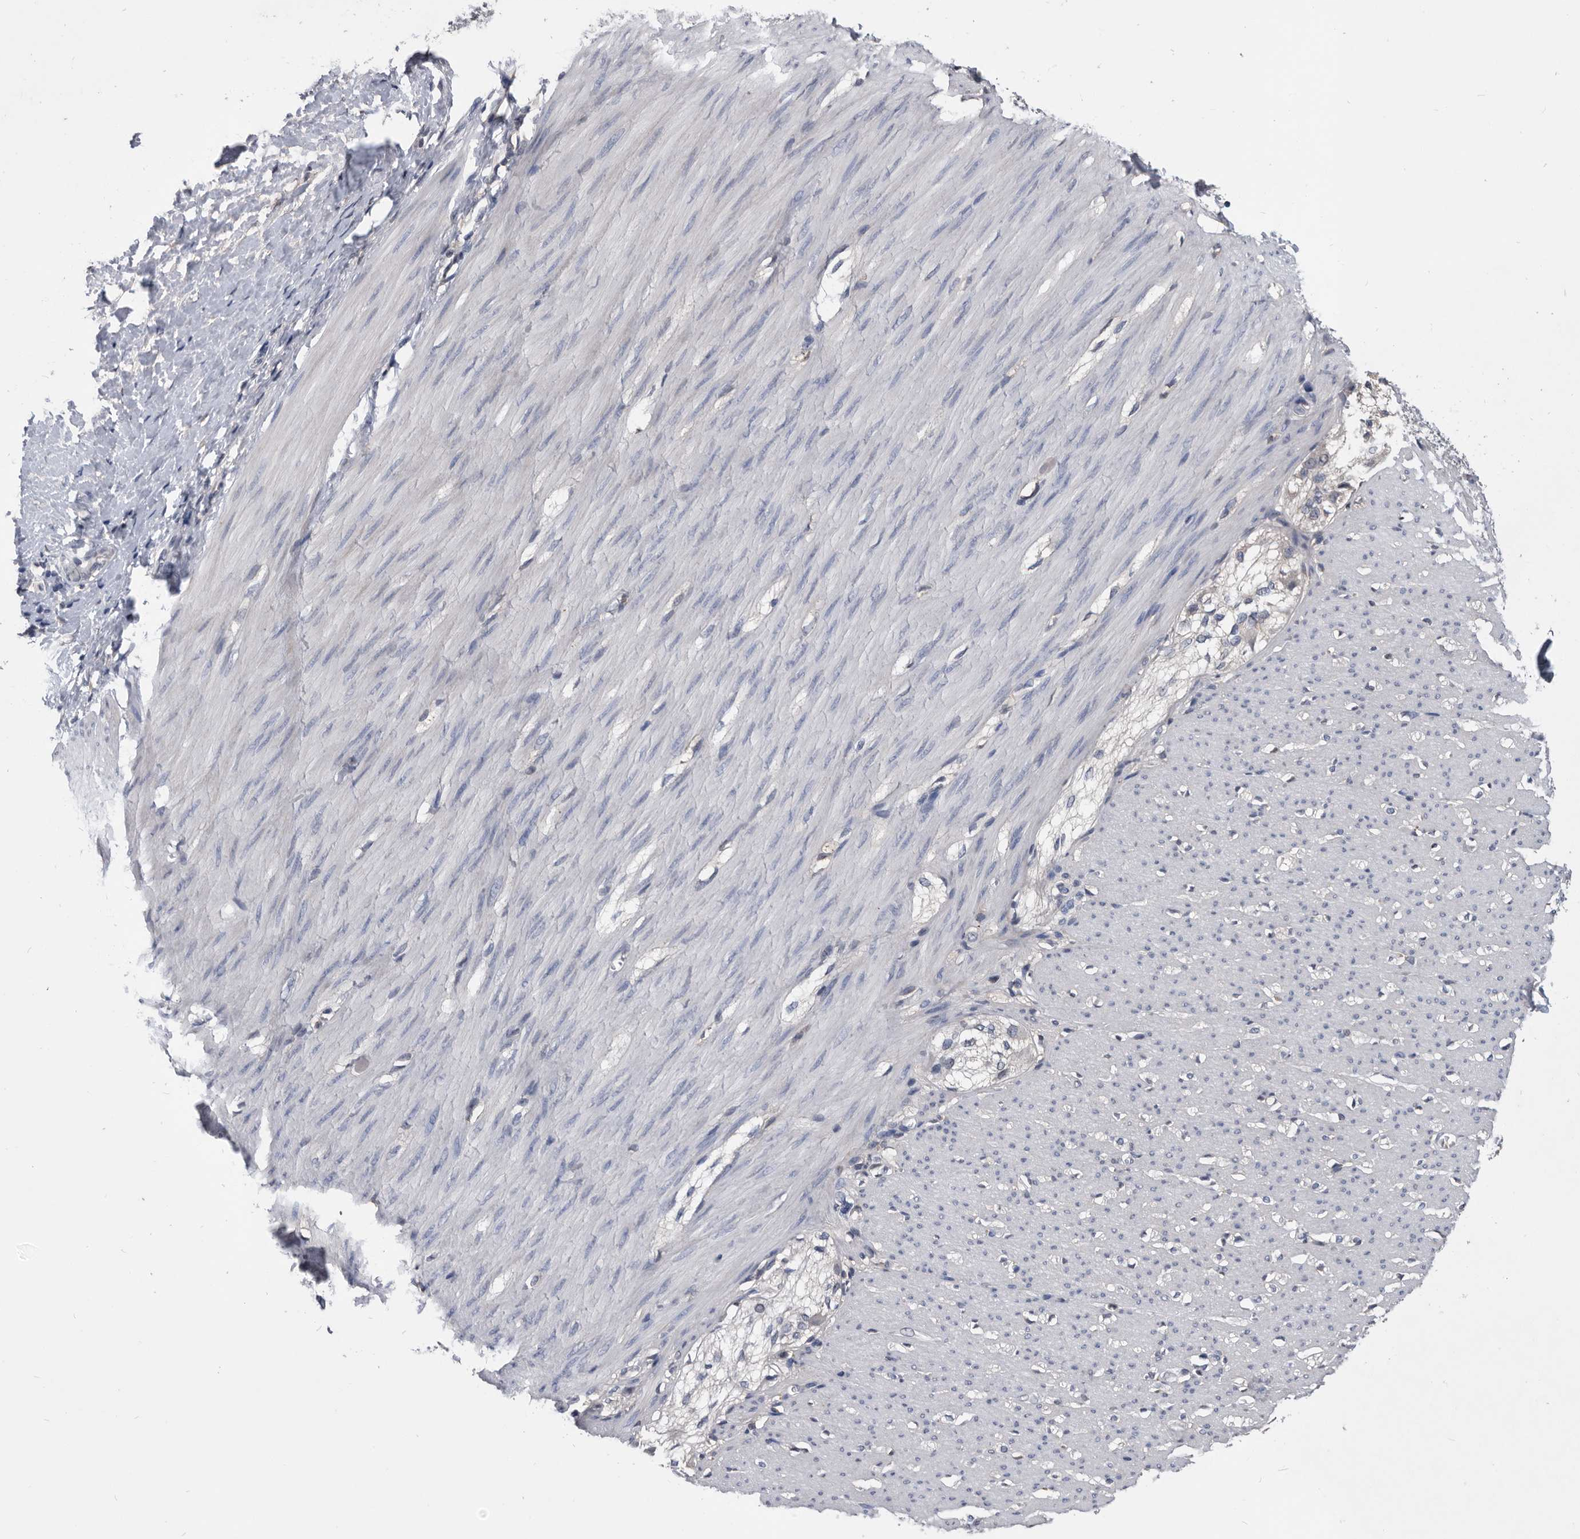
{"staining": {"intensity": "negative", "quantity": "none", "location": "none"}, "tissue": "smooth muscle", "cell_type": "Smooth muscle cells", "image_type": "normal", "snomed": [{"axis": "morphology", "description": "Normal tissue, NOS"}, {"axis": "morphology", "description": "Adenocarcinoma, NOS"}, {"axis": "topography", "description": "Colon"}, {"axis": "topography", "description": "Peripheral nerve tissue"}], "caption": "Immunohistochemistry (IHC) of unremarkable human smooth muscle displays no expression in smooth muscle cells.", "gene": "PDXK", "patient": {"sex": "male", "age": 14}}